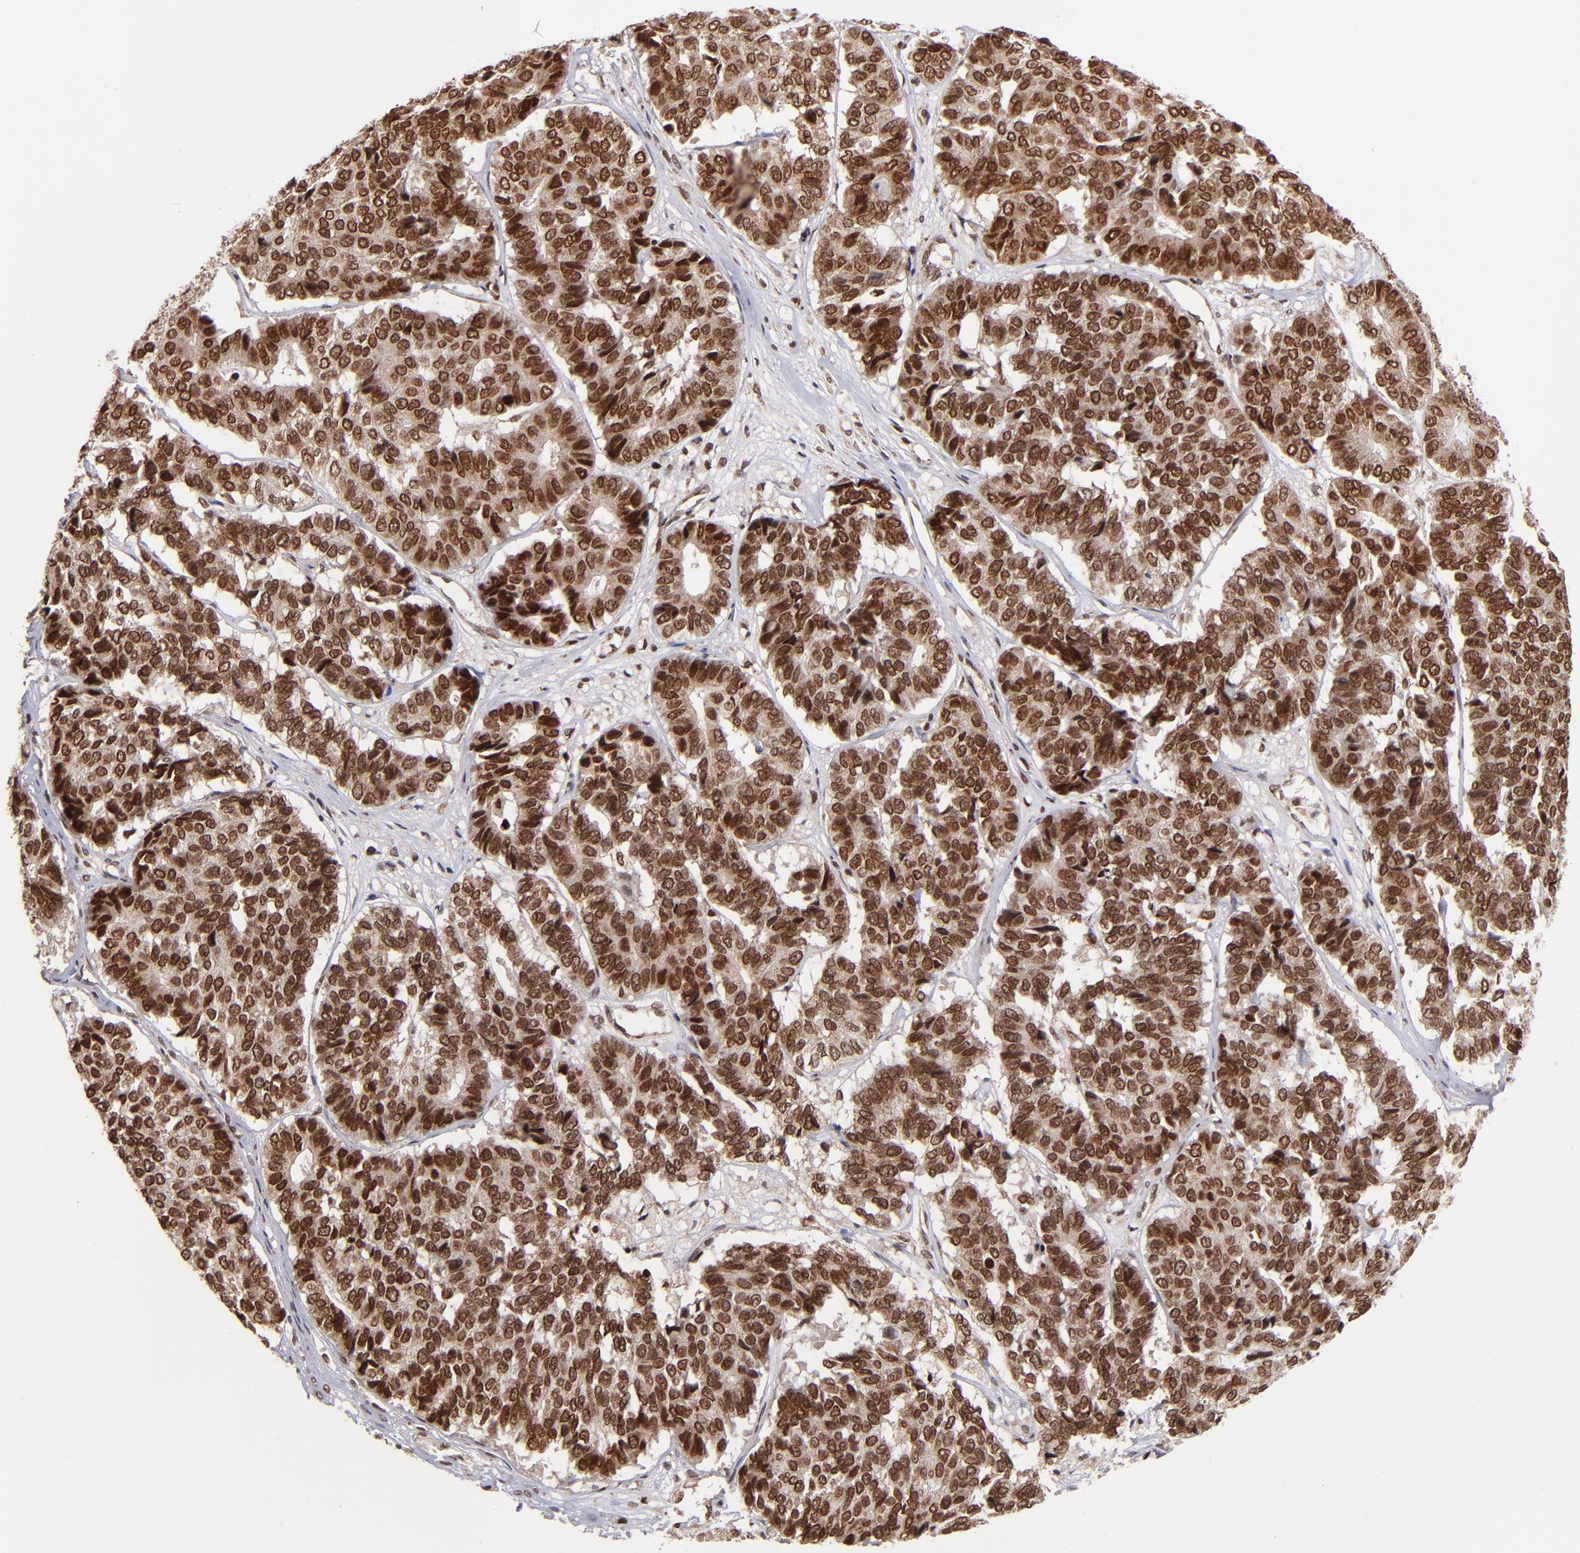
{"staining": {"intensity": "strong", "quantity": ">75%", "location": "cytoplasmic/membranous,nuclear"}, "tissue": "pancreatic cancer", "cell_type": "Tumor cells", "image_type": "cancer", "snomed": [{"axis": "morphology", "description": "Adenocarcinoma, NOS"}, {"axis": "topography", "description": "Pancreas"}], "caption": "A high amount of strong cytoplasmic/membranous and nuclear staining is seen in approximately >75% of tumor cells in adenocarcinoma (pancreatic) tissue.", "gene": "TOP1MT", "patient": {"sex": "male", "age": 50}}